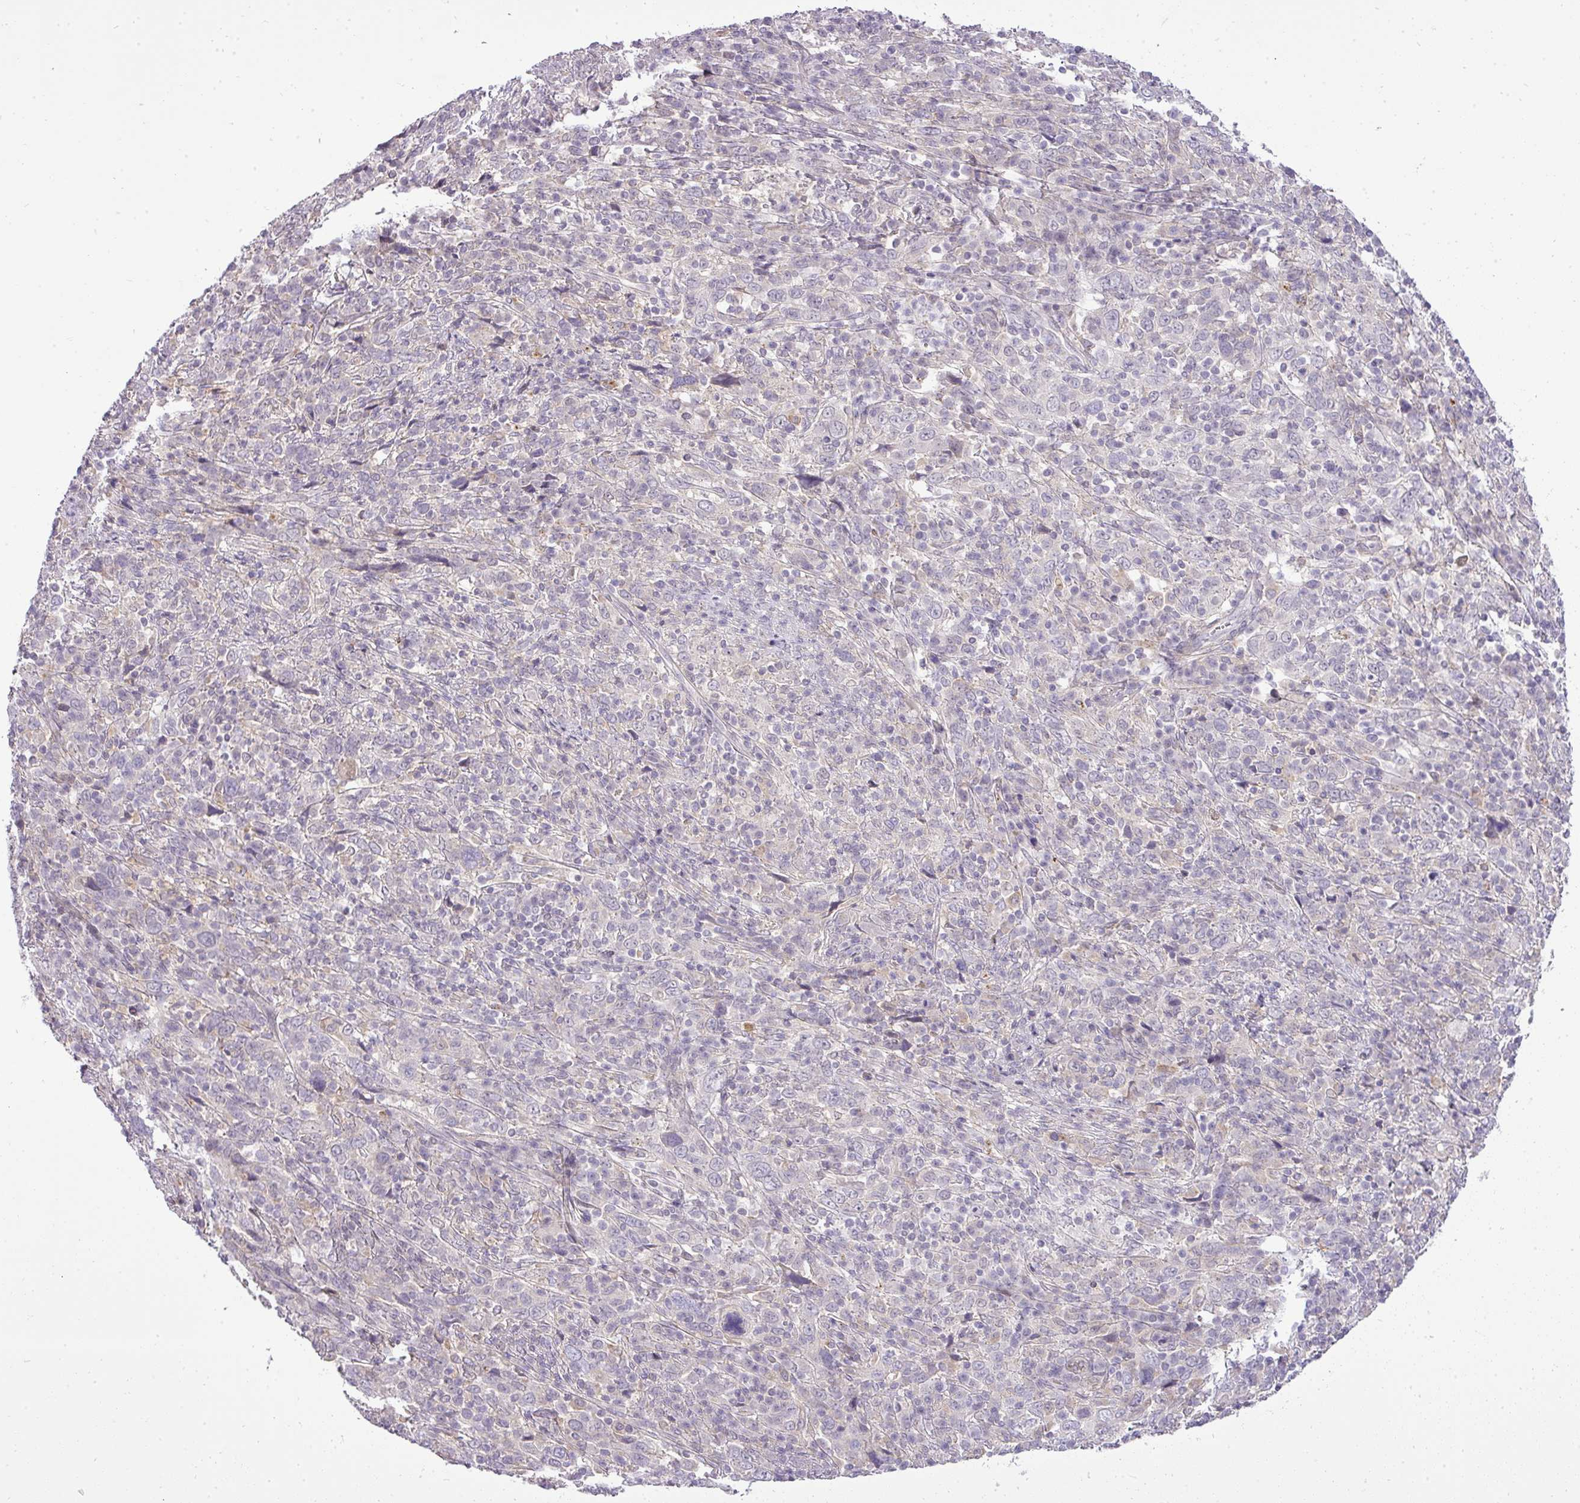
{"staining": {"intensity": "negative", "quantity": "none", "location": "none"}, "tissue": "cervical cancer", "cell_type": "Tumor cells", "image_type": "cancer", "snomed": [{"axis": "morphology", "description": "Squamous cell carcinoma, NOS"}, {"axis": "topography", "description": "Cervix"}], "caption": "Protein analysis of cervical cancer demonstrates no significant positivity in tumor cells.", "gene": "PDRG1", "patient": {"sex": "female", "age": 46}}